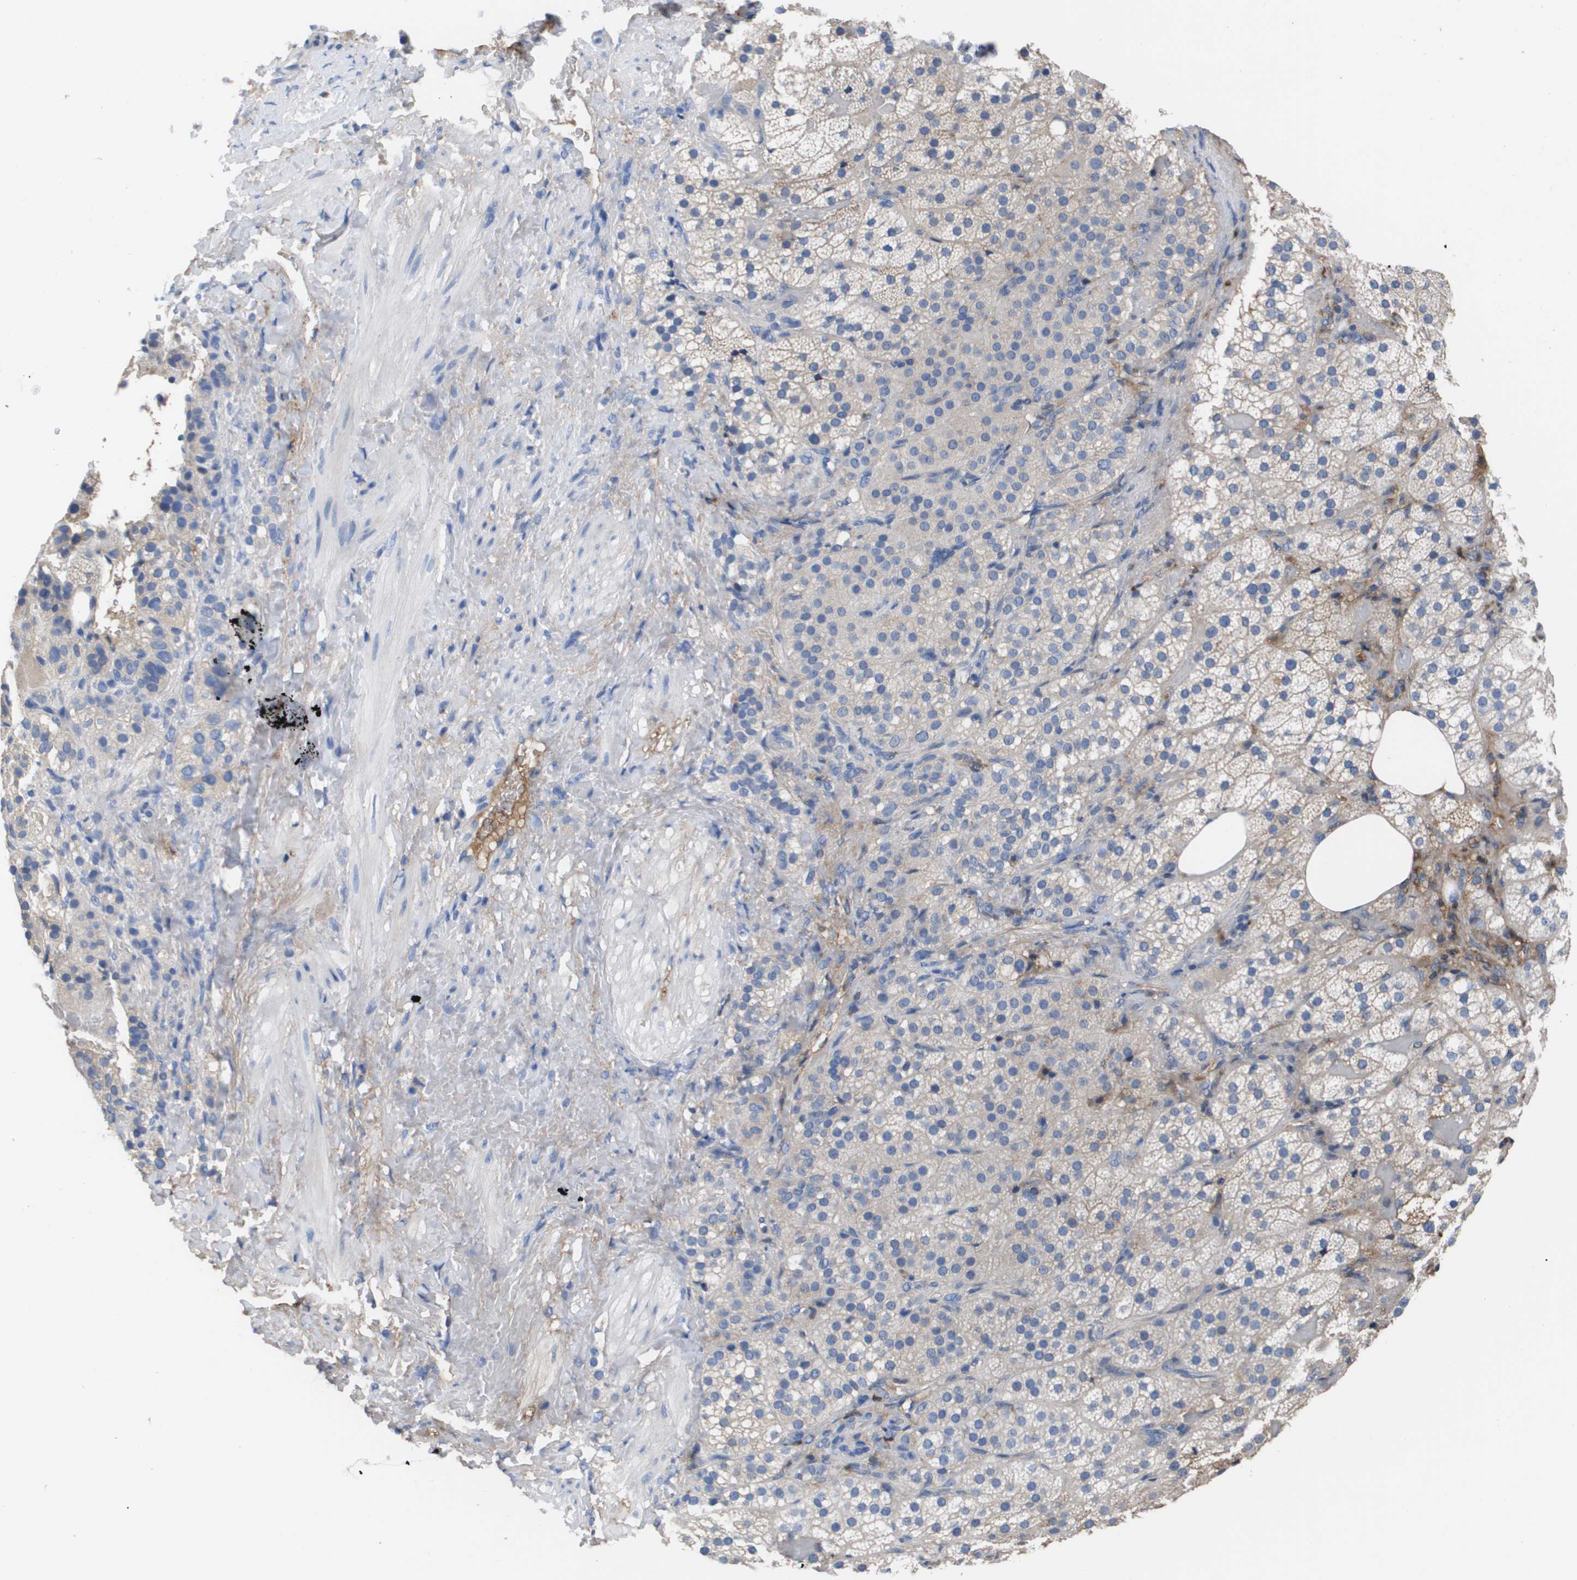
{"staining": {"intensity": "weak", "quantity": "25%-75%", "location": "cytoplasmic/membranous"}, "tissue": "adrenal gland", "cell_type": "Glandular cells", "image_type": "normal", "snomed": [{"axis": "morphology", "description": "Normal tissue, NOS"}, {"axis": "topography", "description": "Adrenal gland"}], "caption": "Adrenal gland stained with IHC reveals weak cytoplasmic/membranous expression in approximately 25%-75% of glandular cells.", "gene": "SERPINA6", "patient": {"sex": "female", "age": 59}}